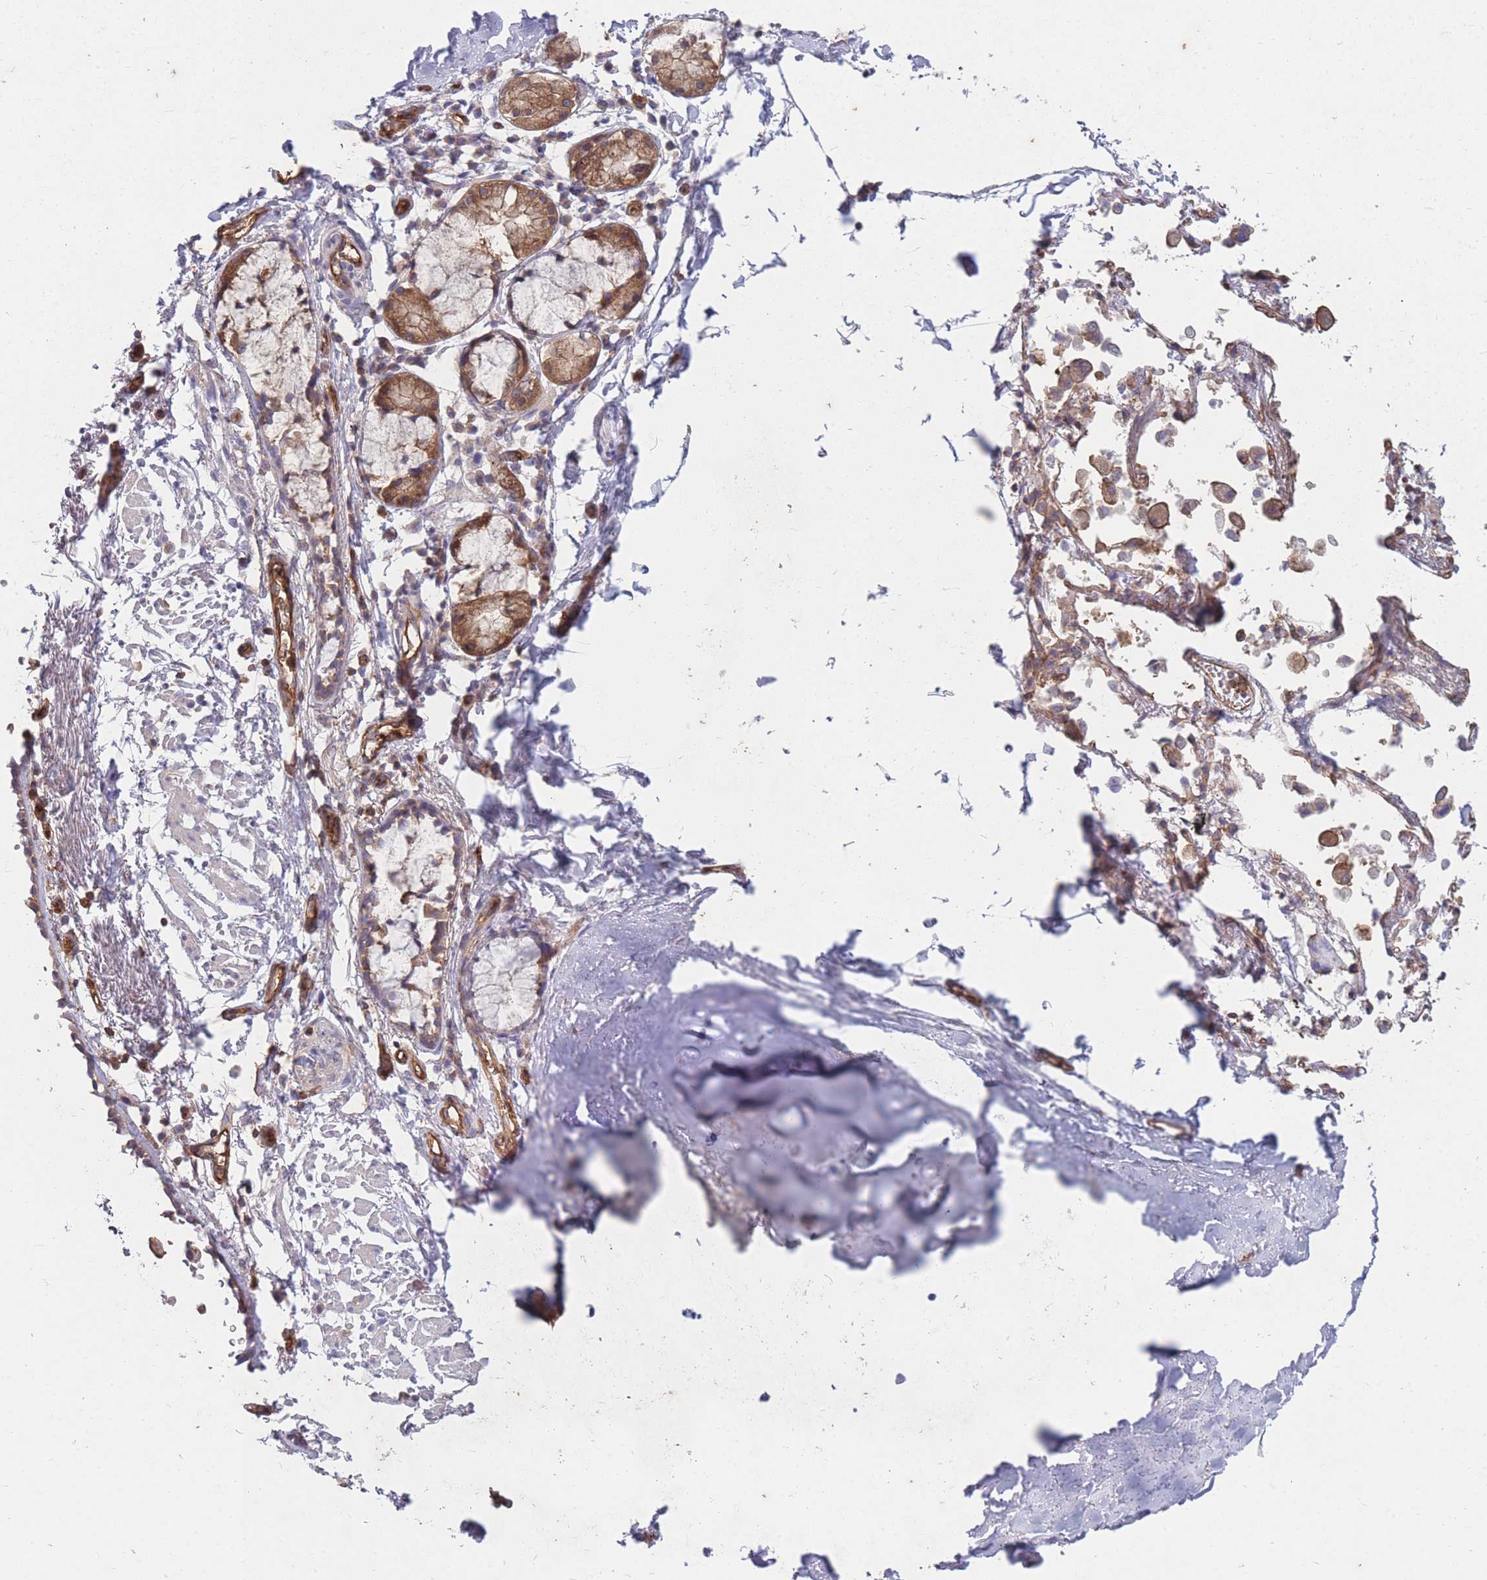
{"staining": {"intensity": "negative", "quantity": "none", "location": "none"}, "tissue": "adipose tissue", "cell_type": "Adipocytes", "image_type": "normal", "snomed": [{"axis": "morphology", "description": "Normal tissue, NOS"}, {"axis": "topography", "description": "Cartilage tissue"}], "caption": "Adipocytes show no significant protein positivity in unremarkable adipose tissue. (DAB (3,3'-diaminobenzidine) immunohistochemistry visualized using brightfield microscopy, high magnification).", "gene": "GGA1", "patient": {"sex": "male", "age": 73}}